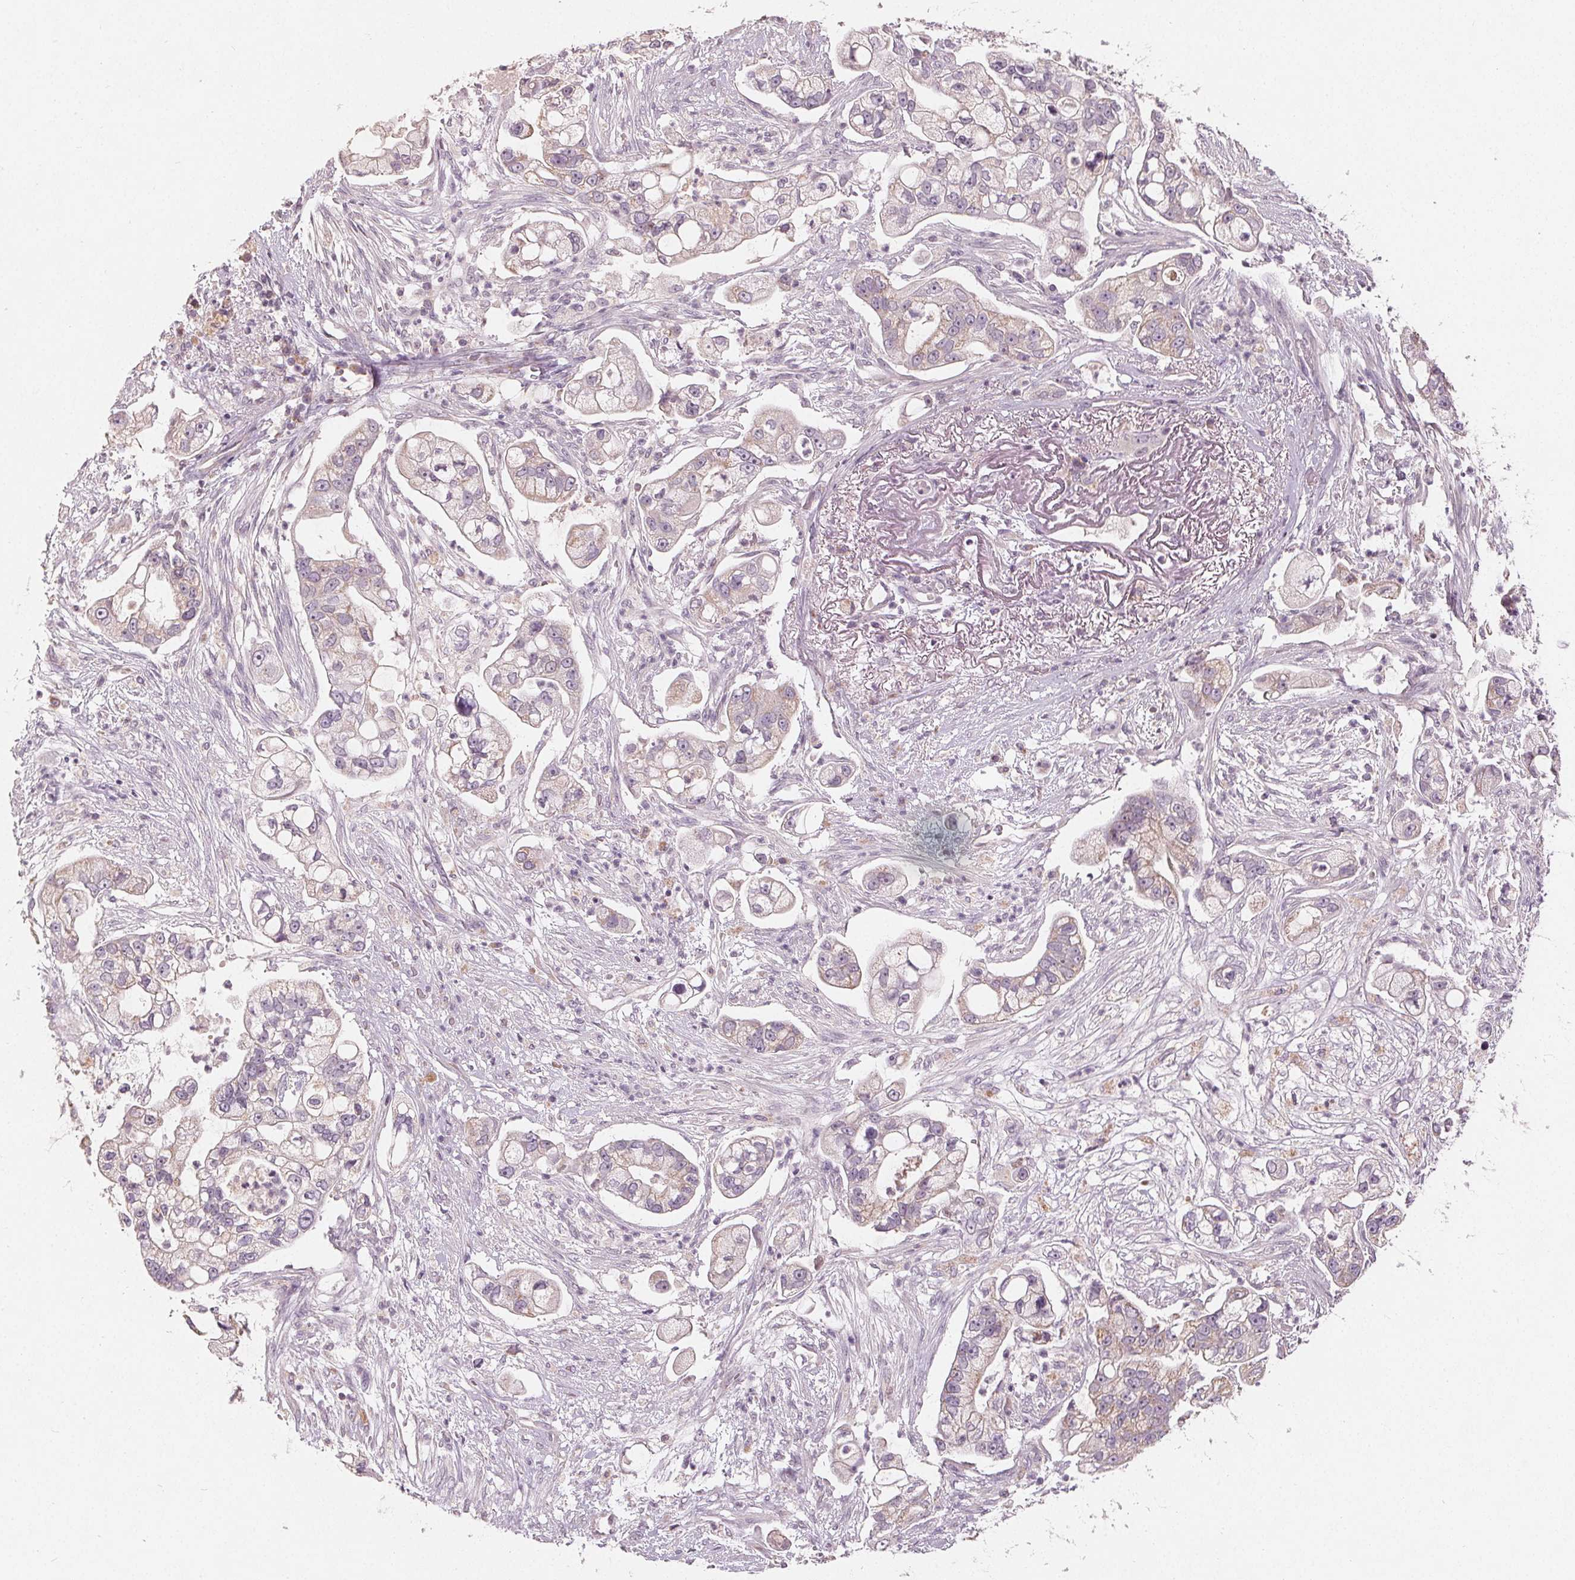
{"staining": {"intensity": "negative", "quantity": "none", "location": "none"}, "tissue": "pancreatic cancer", "cell_type": "Tumor cells", "image_type": "cancer", "snomed": [{"axis": "morphology", "description": "Adenocarcinoma, NOS"}, {"axis": "topography", "description": "Pancreas"}], "caption": "Tumor cells are negative for brown protein staining in pancreatic cancer.", "gene": "TRIM60", "patient": {"sex": "female", "age": 69}}